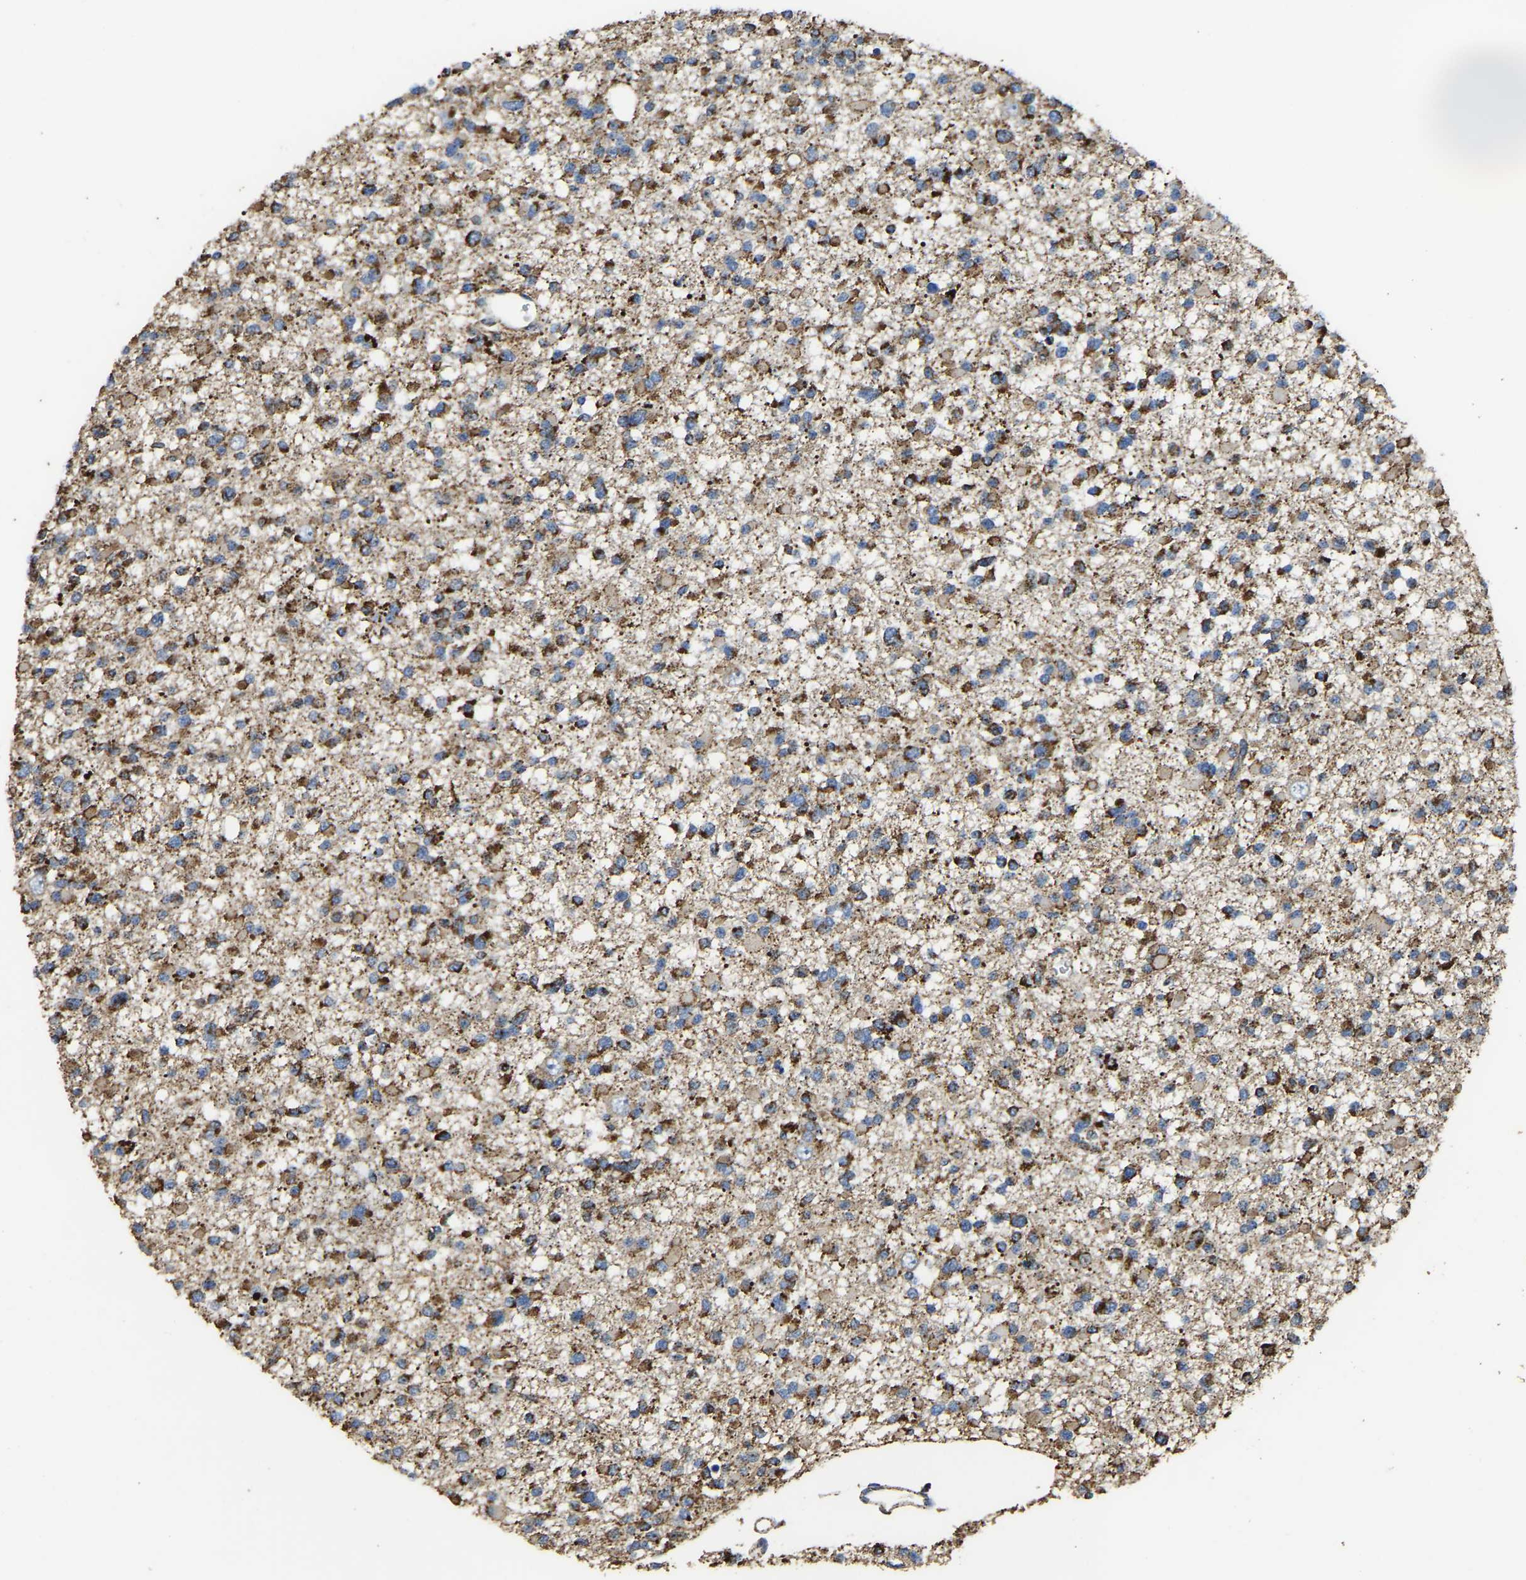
{"staining": {"intensity": "strong", "quantity": "25%-75%", "location": "cytoplasmic/membranous"}, "tissue": "glioma", "cell_type": "Tumor cells", "image_type": "cancer", "snomed": [{"axis": "morphology", "description": "Glioma, malignant, Low grade"}, {"axis": "topography", "description": "Brain"}], "caption": "Tumor cells display high levels of strong cytoplasmic/membranous staining in about 25%-75% of cells in human glioma.", "gene": "ETFA", "patient": {"sex": "female", "age": 22}}